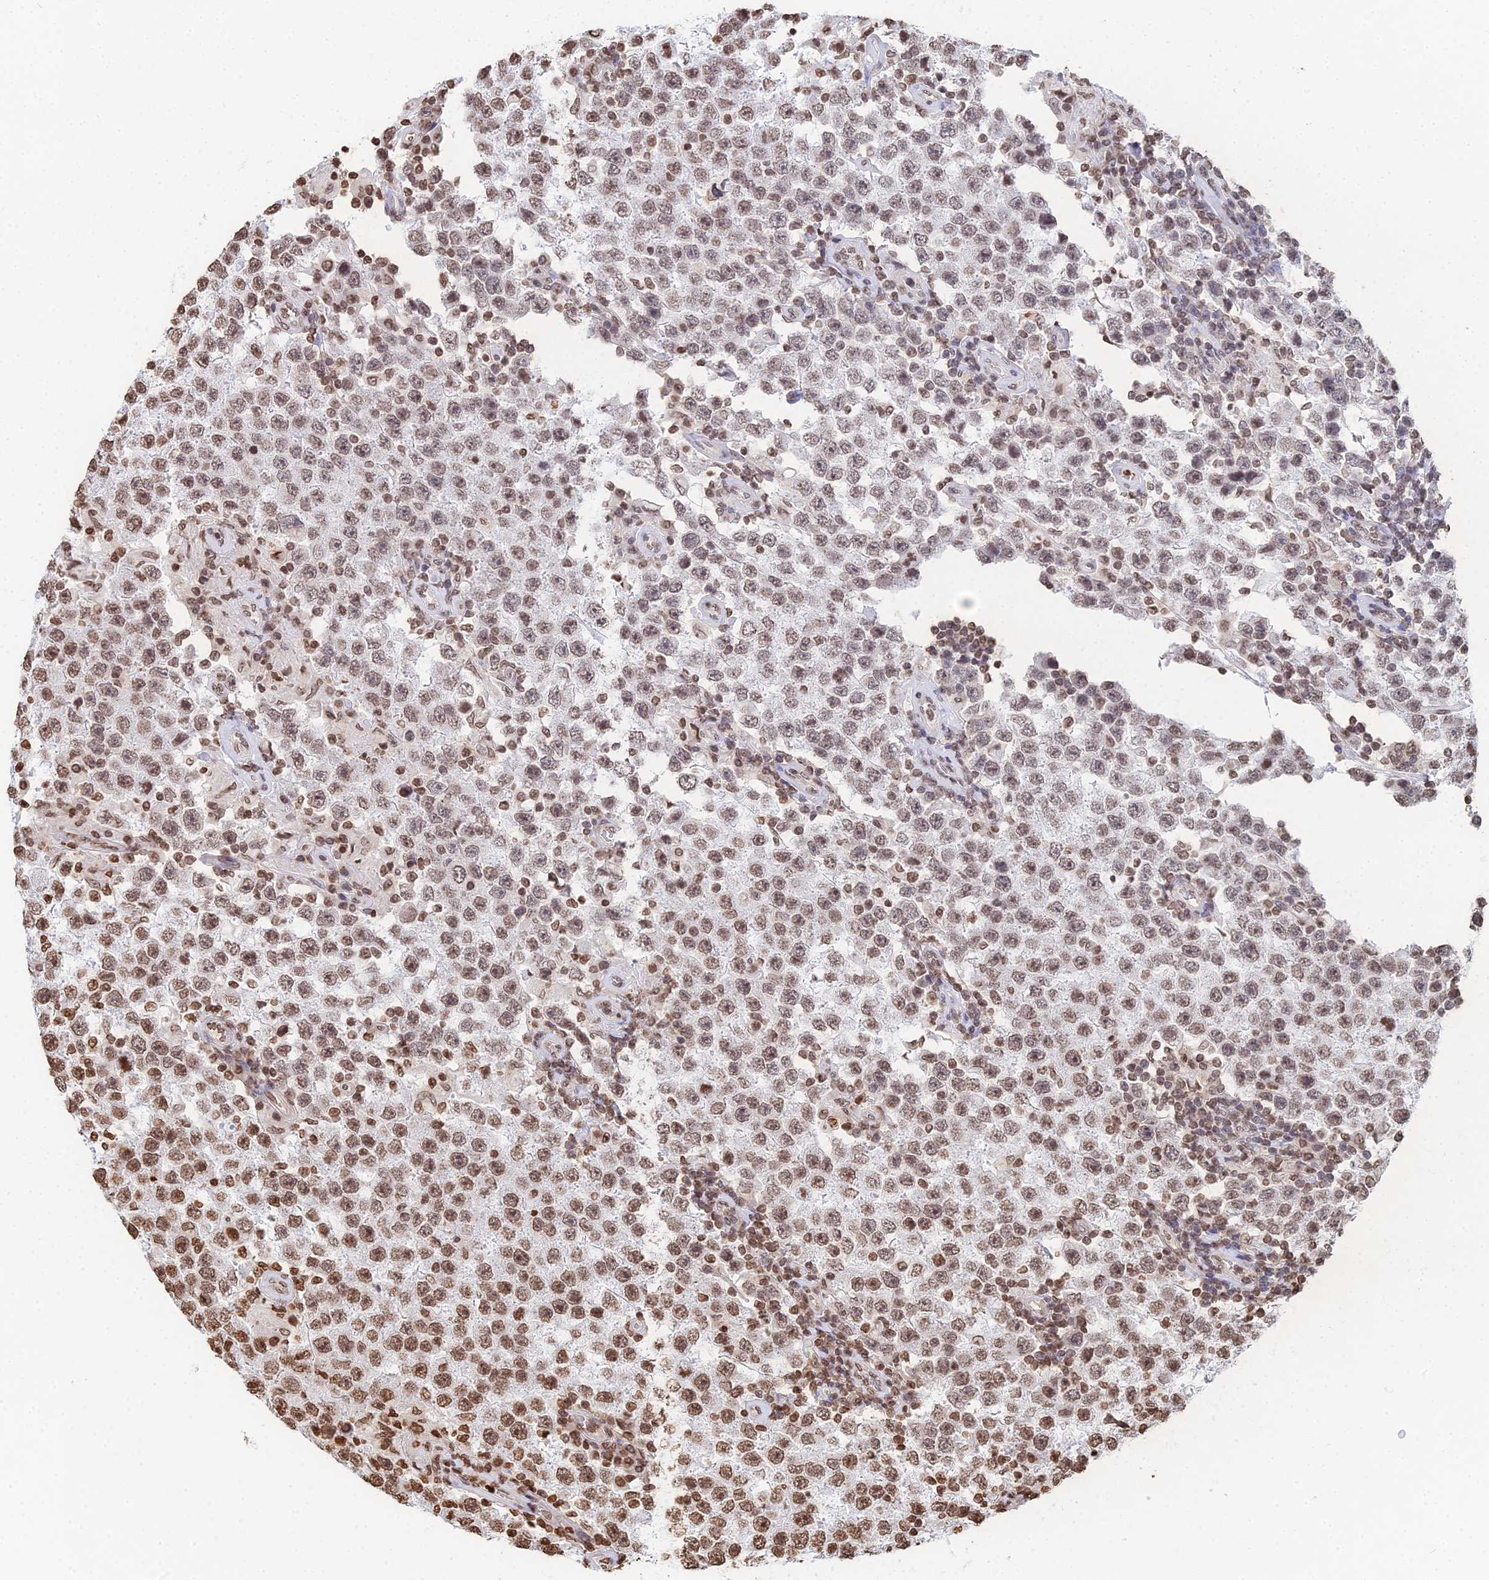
{"staining": {"intensity": "moderate", "quantity": "25%-75%", "location": "nuclear"}, "tissue": "testis cancer", "cell_type": "Tumor cells", "image_type": "cancer", "snomed": [{"axis": "morphology", "description": "Normal tissue, NOS"}, {"axis": "morphology", "description": "Urothelial carcinoma, High grade"}, {"axis": "morphology", "description": "Seminoma, NOS"}, {"axis": "morphology", "description": "Carcinoma, Embryonal, NOS"}, {"axis": "topography", "description": "Urinary bladder"}, {"axis": "topography", "description": "Testis"}], "caption": "Embryonal carcinoma (testis) stained for a protein demonstrates moderate nuclear positivity in tumor cells. Nuclei are stained in blue.", "gene": "GBP3", "patient": {"sex": "male", "age": 41}}